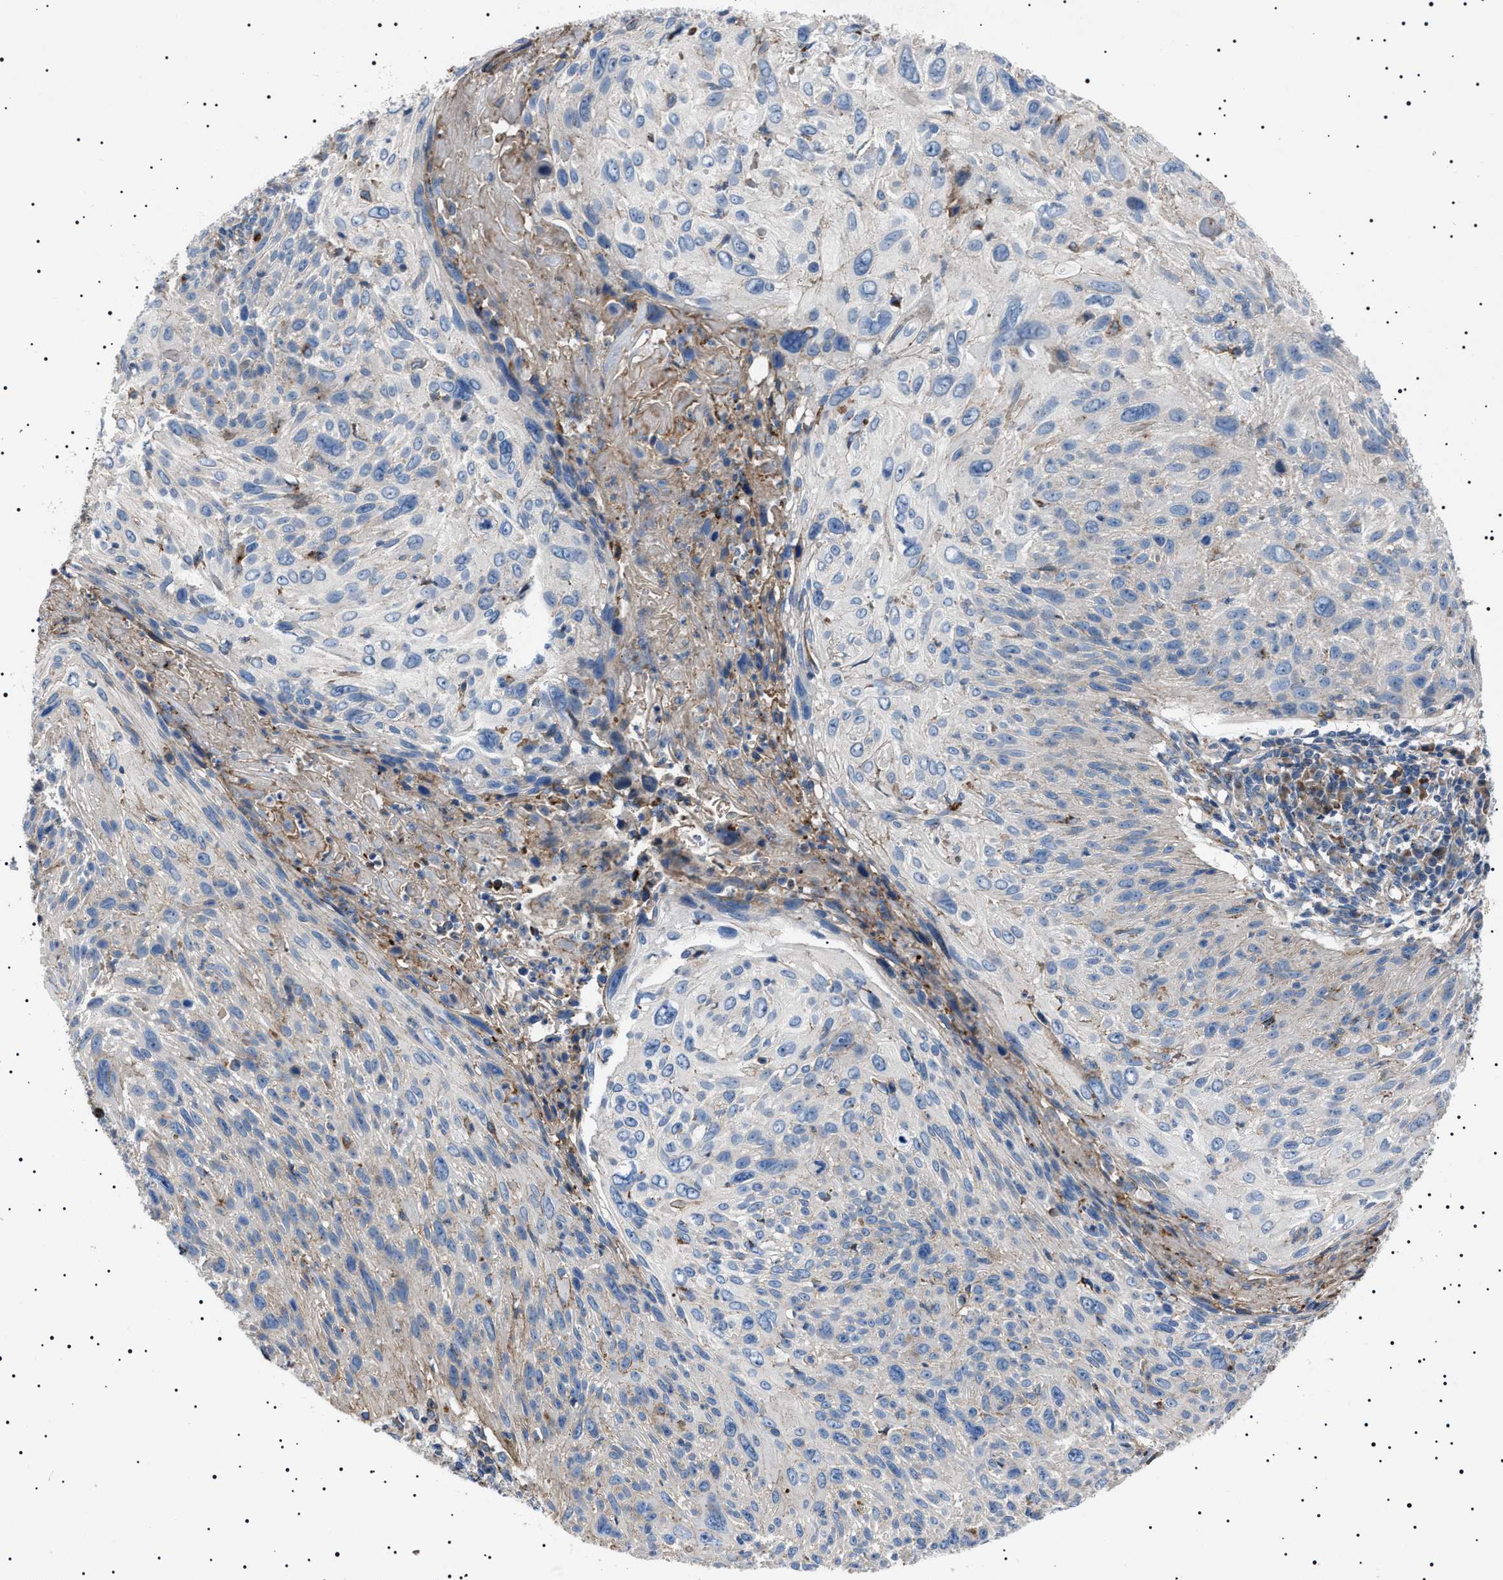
{"staining": {"intensity": "moderate", "quantity": "<25%", "location": "cytoplasmic/membranous"}, "tissue": "cervical cancer", "cell_type": "Tumor cells", "image_type": "cancer", "snomed": [{"axis": "morphology", "description": "Squamous cell carcinoma, NOS"}, {"axis": "topography", "description": "Cervix"}], "caption": "Cervical squamous cell carcinoma tissue shows moderate cytoplasmic/membranous positivity in about <25% of tumor cells, visualized by immunohistochemistry. Using DAB (brown) and hematoxylin (blue) stains, captured at high magnification using brightfield microscopy.", "gene": "NEU1", "patient": {"sex": "female", "age": 51}}